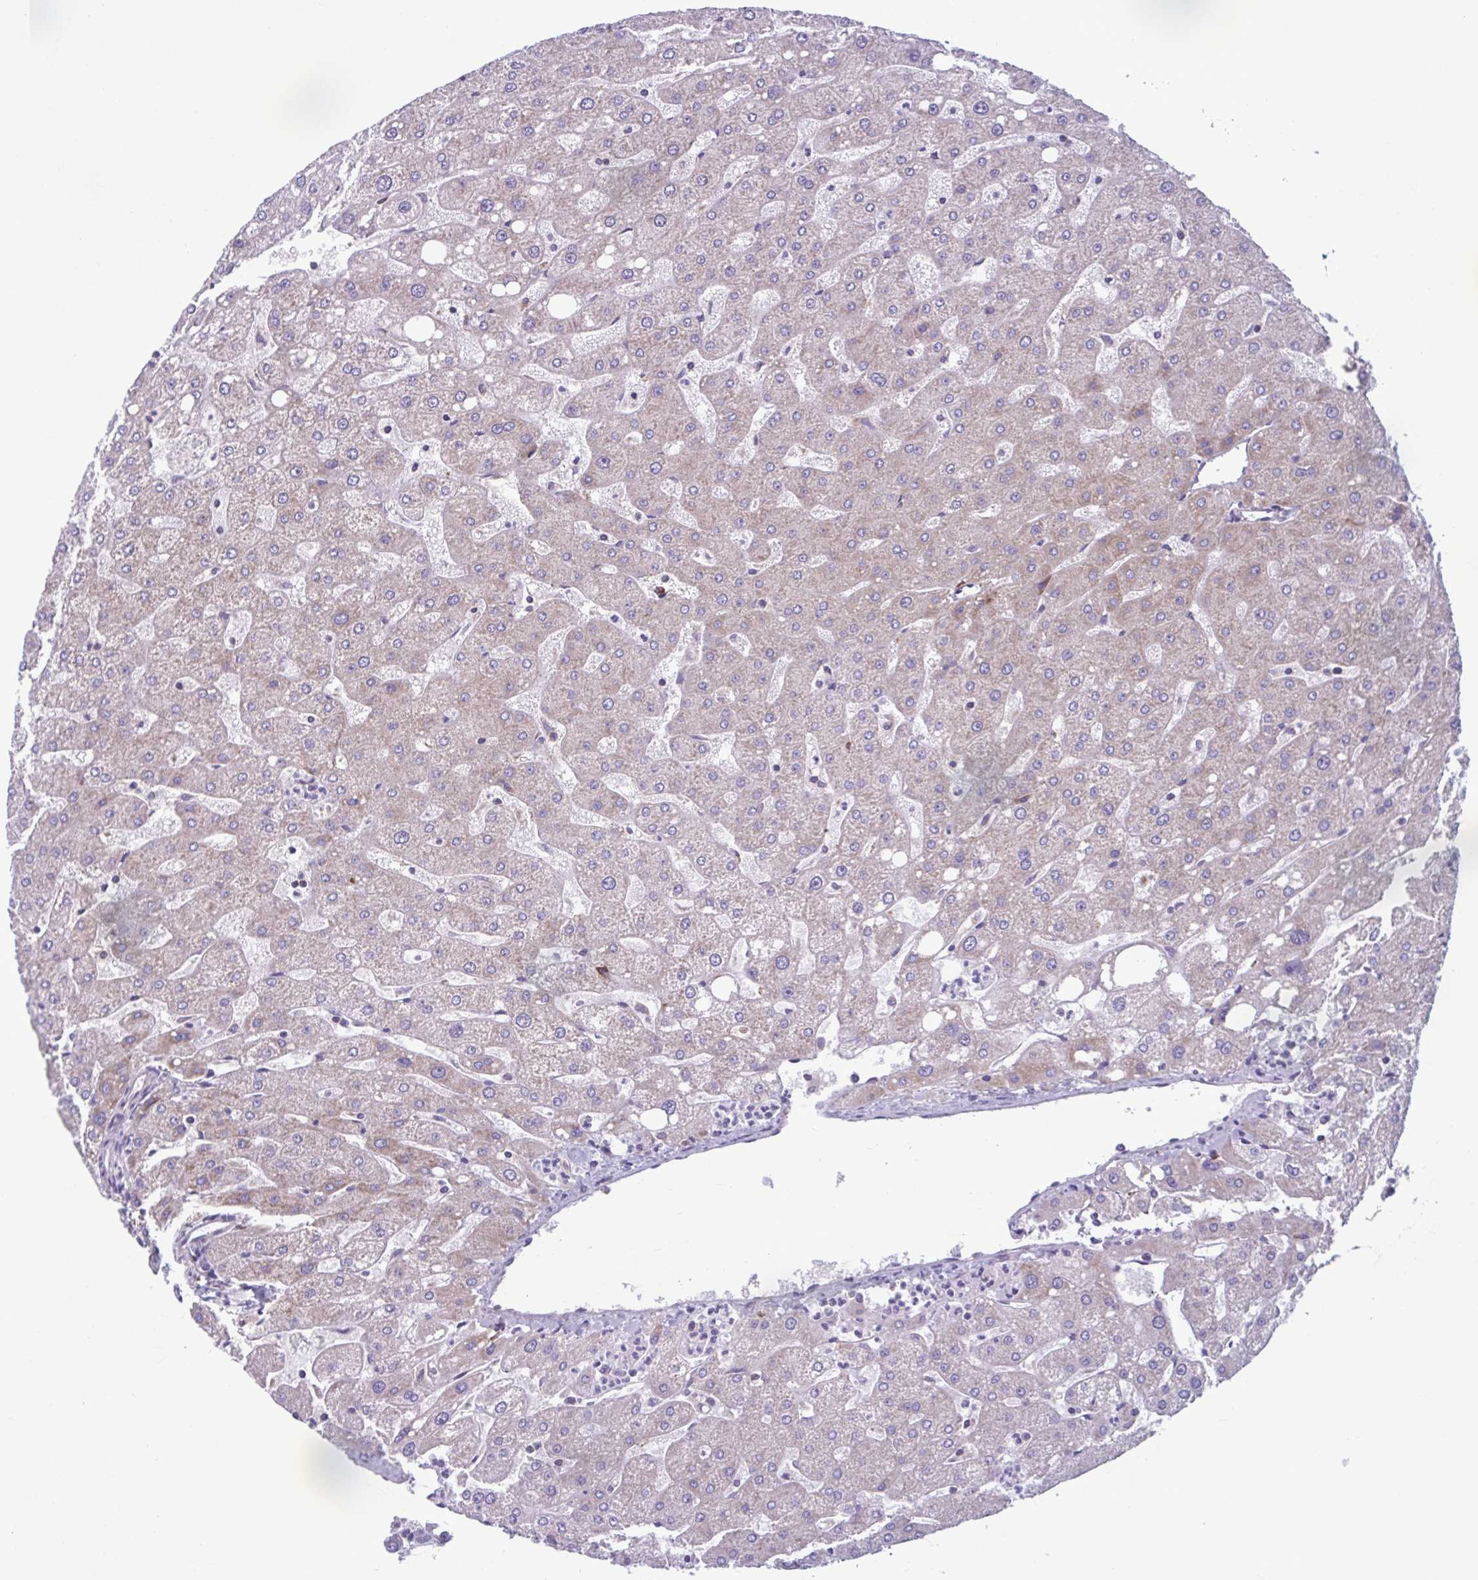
{"staining": {"intensity": "negative", "quantity": "none", "location": "none"}, "tissue": "liver", "cell_type": "Cholangiocytes", "image_type": "normal", "snomed": [{"axis": "morphology", "description": "Normal tissue, NOS"}, {"axis": "topography", "description": "Liver"}], "caption": "A high-resolution photomicrograph shows immunohistochemistry (IHC) staining of unremarkable liver, which reveals no significant positivity in cholangiocytes.", "gene": "RPS16", "patient": {"sex": "male", "age": 67}}